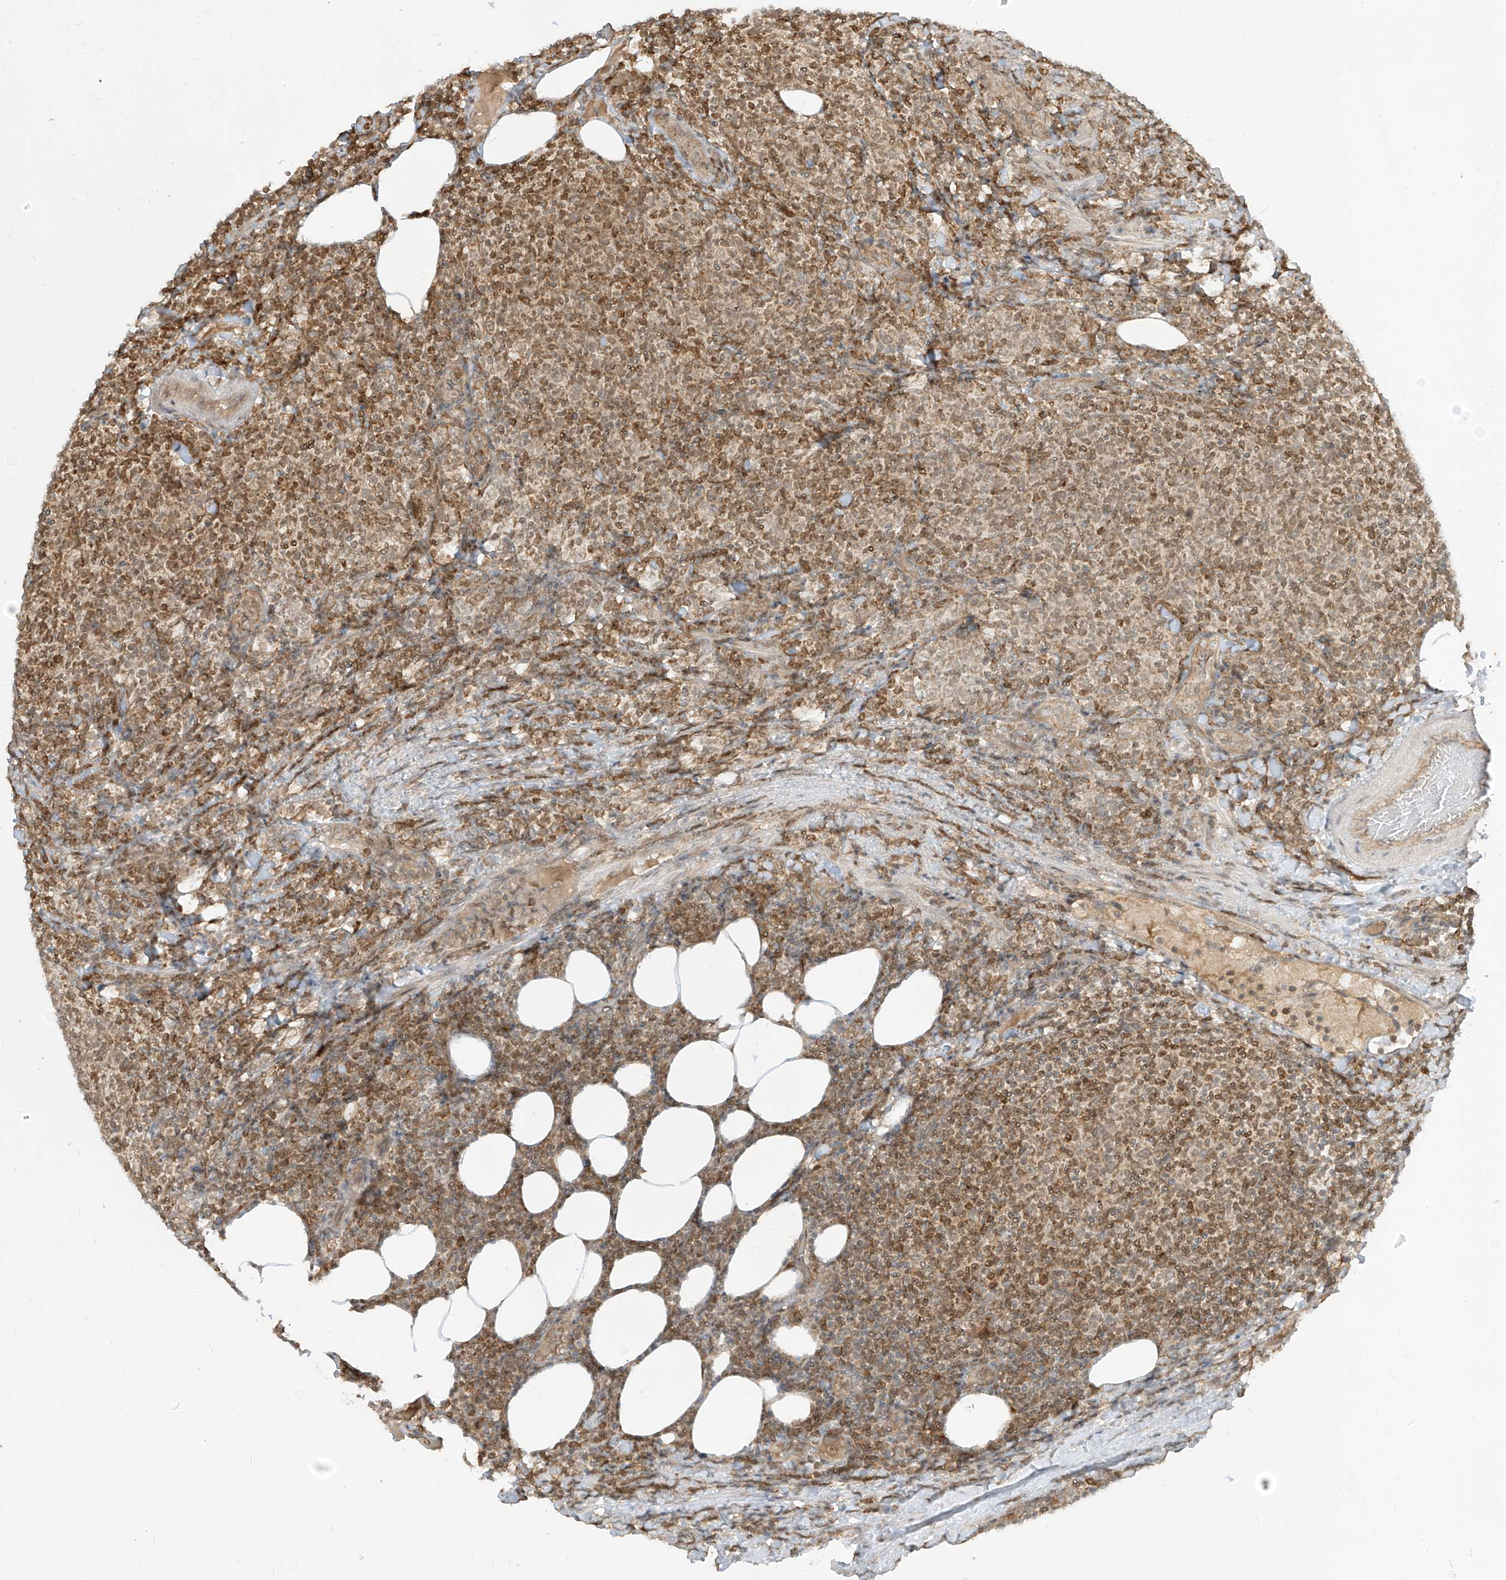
{"staining": {"intensity": "moderate", "quantity": ">75%", "location": "cytoplasmic/membranous,nuclear"}, "tissue": "lymphoma", "cell_type": "Tumor cells", "image_type": "cancer", "snomed": [{"axis": "morphology", "description": "Malignant lymphoma, non-Hodgkin's type, Low grade"}, {"axis": "topography", "description": "Lymph node"}], "caption": "Immunohistochemical staining of lymphoma displays moderate cytoplasmic/membranous and nuclear protein expression in about >75% of tumor cells. Nuclei are stained in blue.", "gene": "LCOR", "patient": {"sex": "male", "age": 66}}